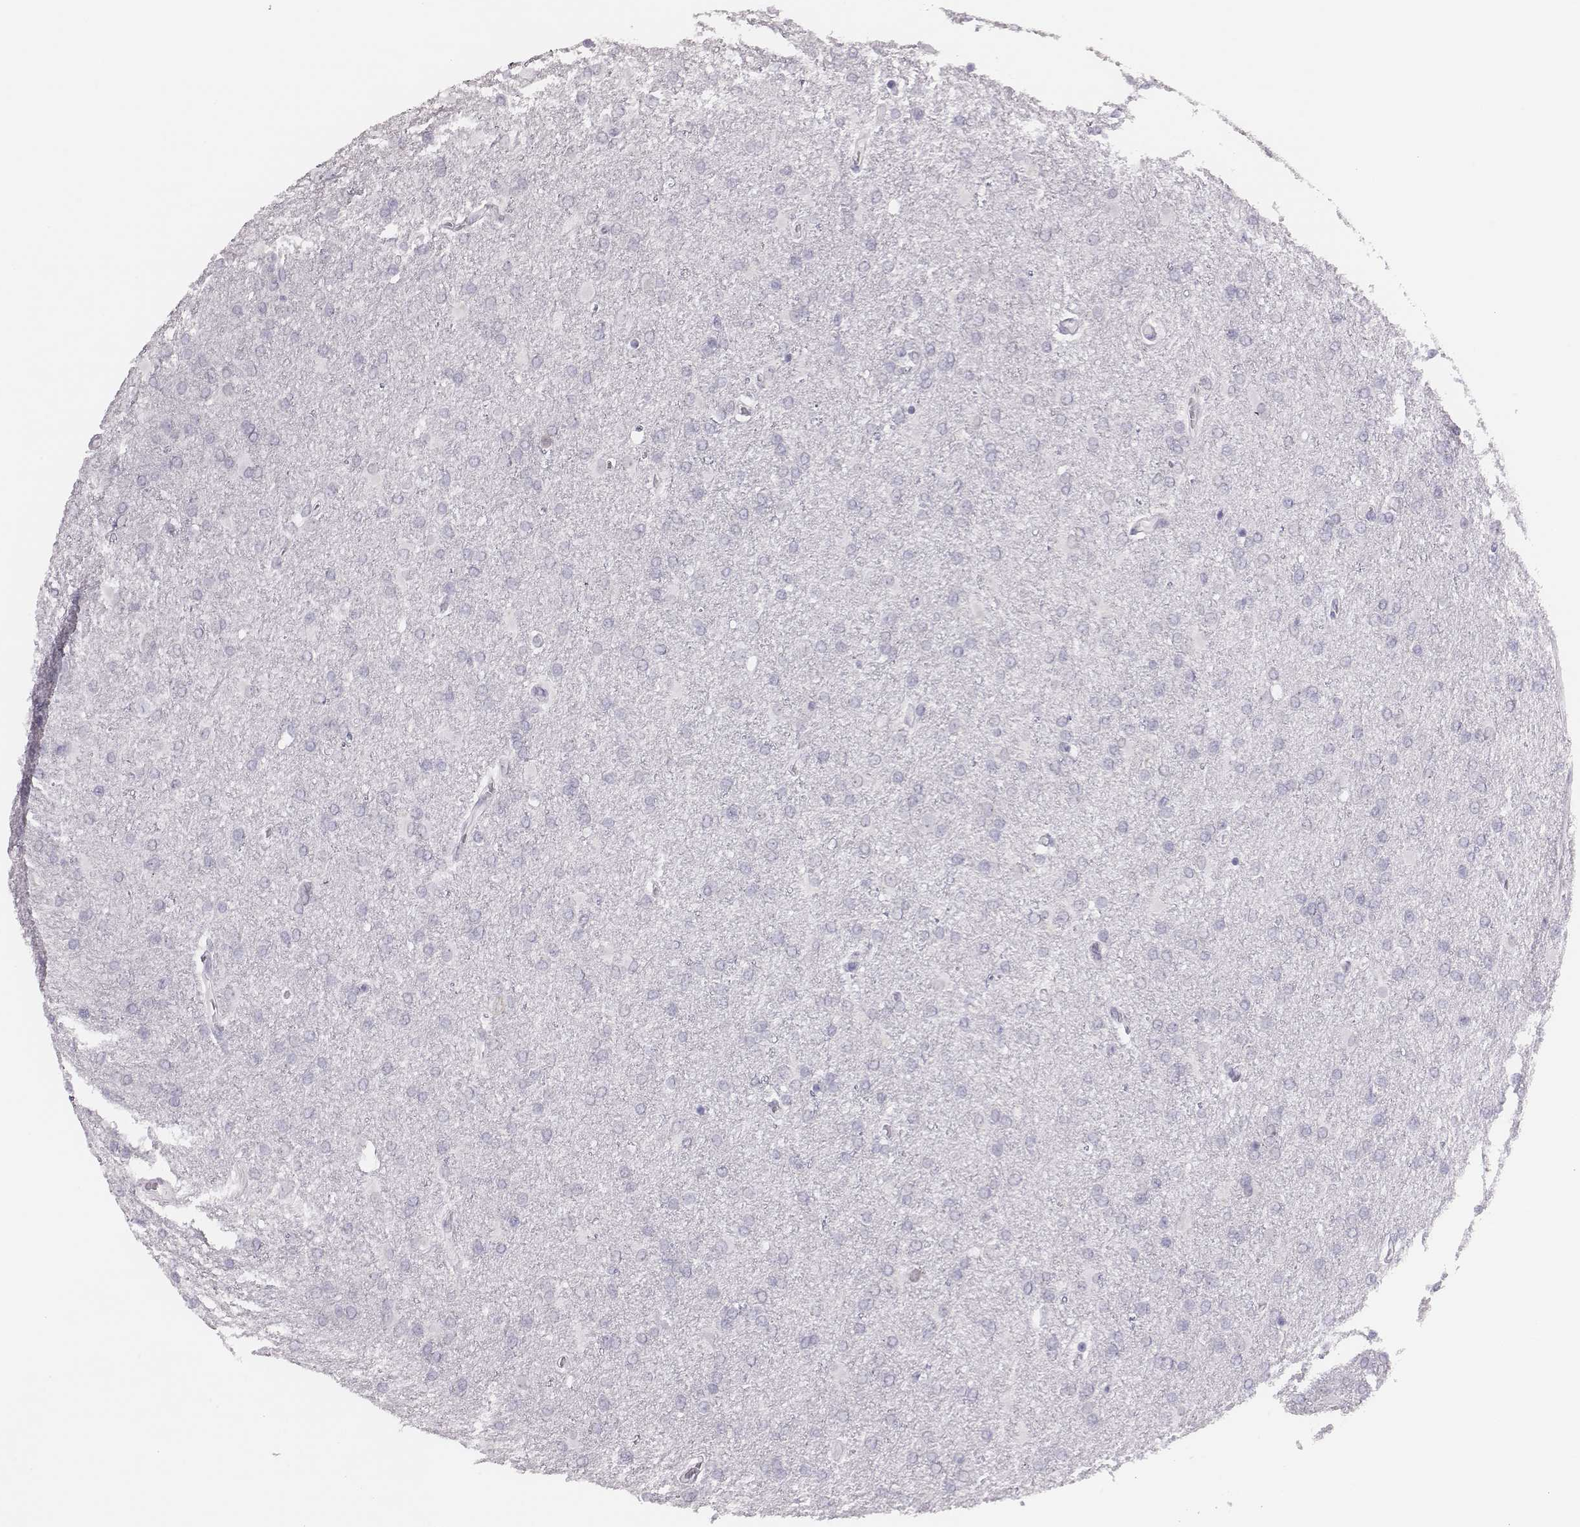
{"staining": {"intensity": "negative", "quantity": "none", "location": "none"}, "tissue": "glioma", "cell_type": "Tumor cells", "image_type": "cancer", "snomed": [{"axis": "morphology", "description": "Glioma, malignant, High grade"}, {"axis": "topography", "description": "Cerebral cortex"}], "caption": "Glioma was stained to show a protein in brown. There is no significant positivity in tumor cells. (DAB (3,3'-diaminobenzidine) IHC with hematoxylin counter stain).", "gene": "H1-6", "patient": {"sex": "male", "age": 70}}